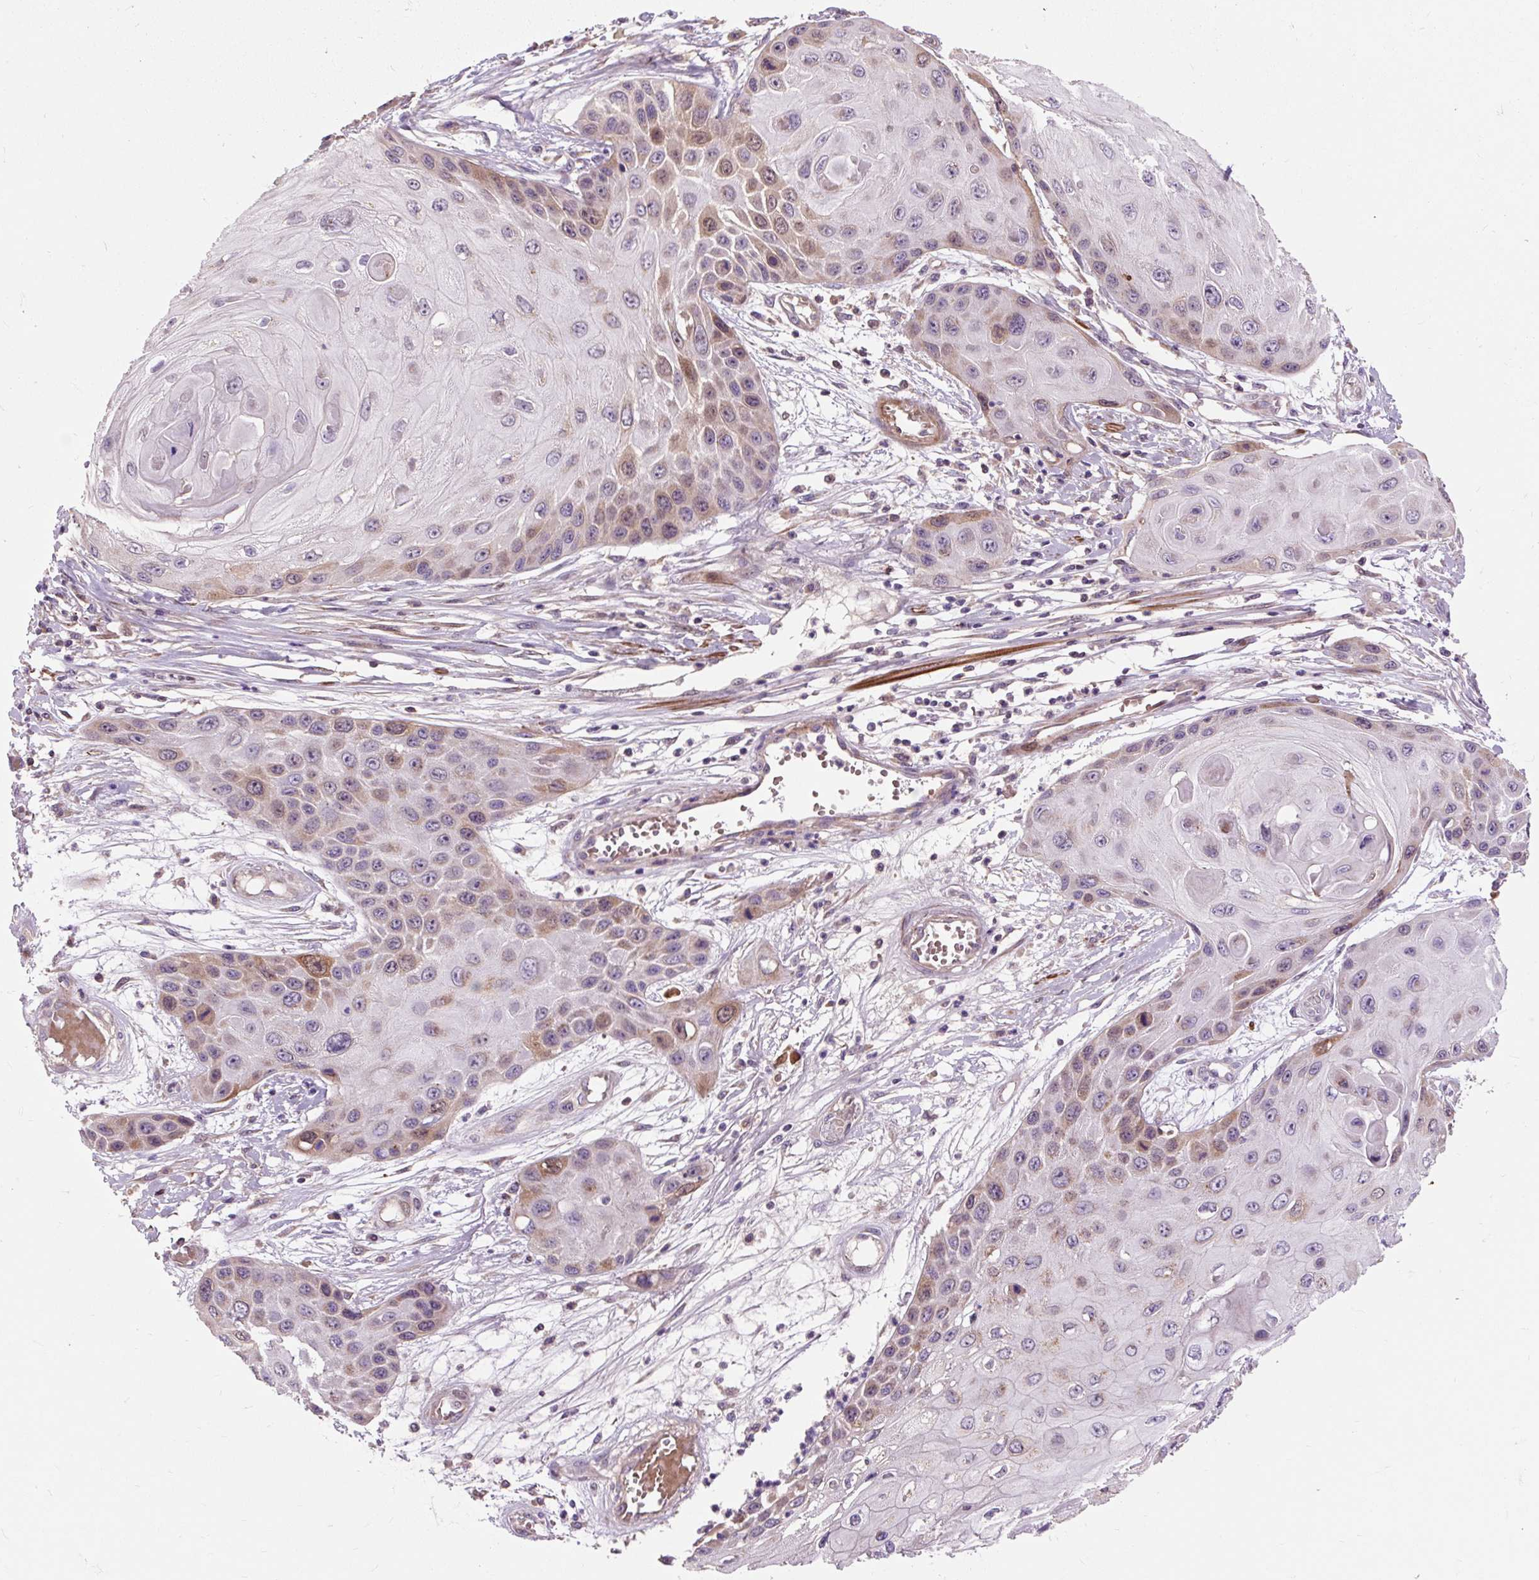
{"staining": {"intensity": "moderate", "quantity": "<25%", "location": "cytoplasmic/membranous,nuclear"}, "tissue": "skin cancer", "cell_type": "Tumor cells", "image_type": "cancer", "snomed": [{"axis": "morphology", "description": "Squamous cell carcinoma, NOS"}, {"axis": "topography", "description": "Skin"}, {"axis": "topography", "description": "Vulva"}], "caption": "The histopathology image demonstrates a brown stain indicating the presence of a protein in the cytoplasmic/membranous and nuclear of tumor cells in skin cancer.", "gene": "PRIMPOL", "patient": {"sex": "female", "age": 44}}